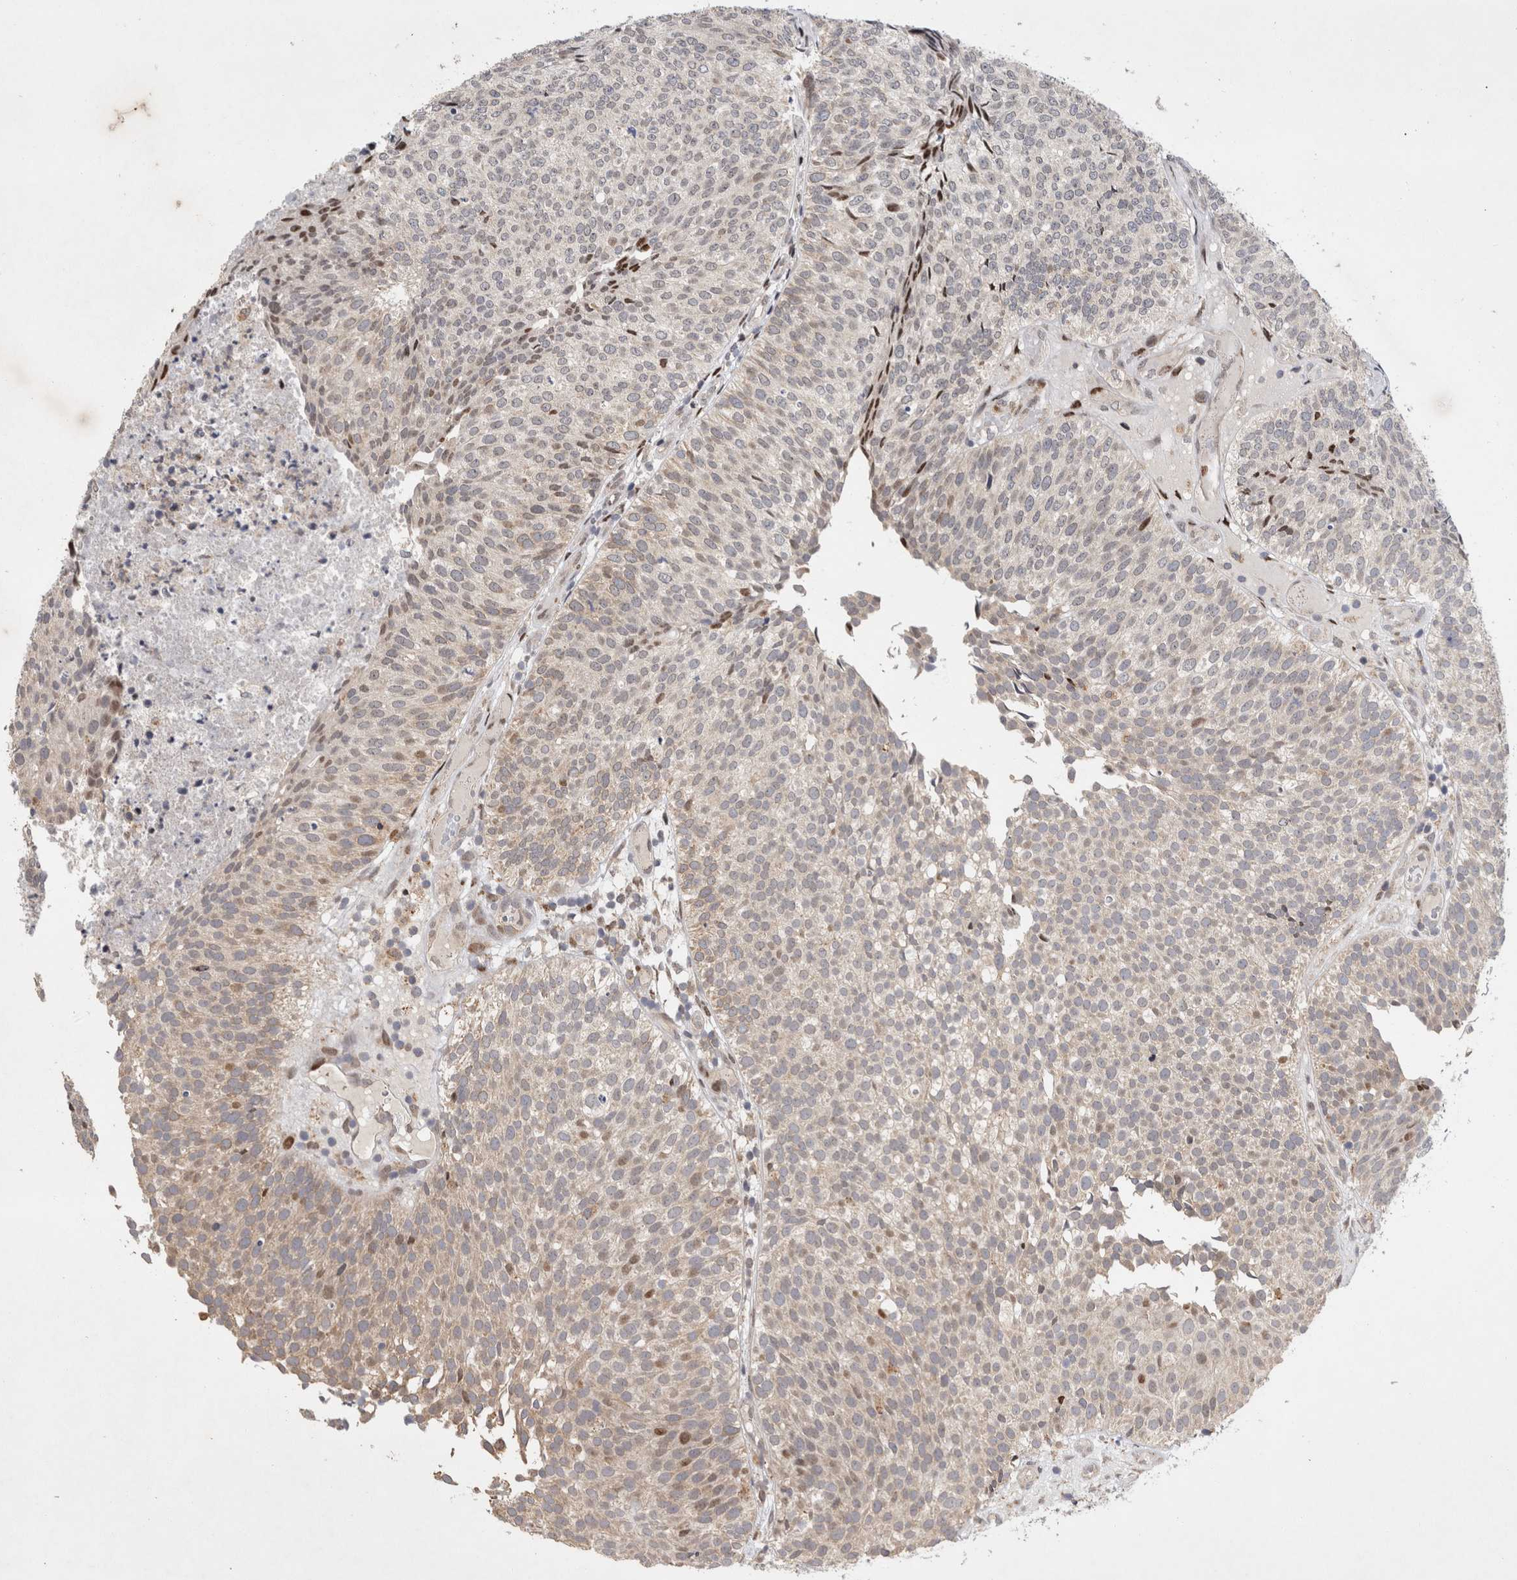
{"staining": {"intensity": "weak", "quantity": "<25%", "location": "nuclear"}, "tissue": "urothelial cancer", "cell_type": "Tumor cells", "image_type": "cancer", "snomed": [{"axis": "morphology", "description": "Urothelial carcinoma, Low grade"}, {"axis": "topography", "description": "Urinary bladder"}], "caption": "Tumor cells are negative for protein expression in human low-grade urothelial carcinoma.", "gene": "C8orf58", "patient": {"sex": "male", "age": 86}}